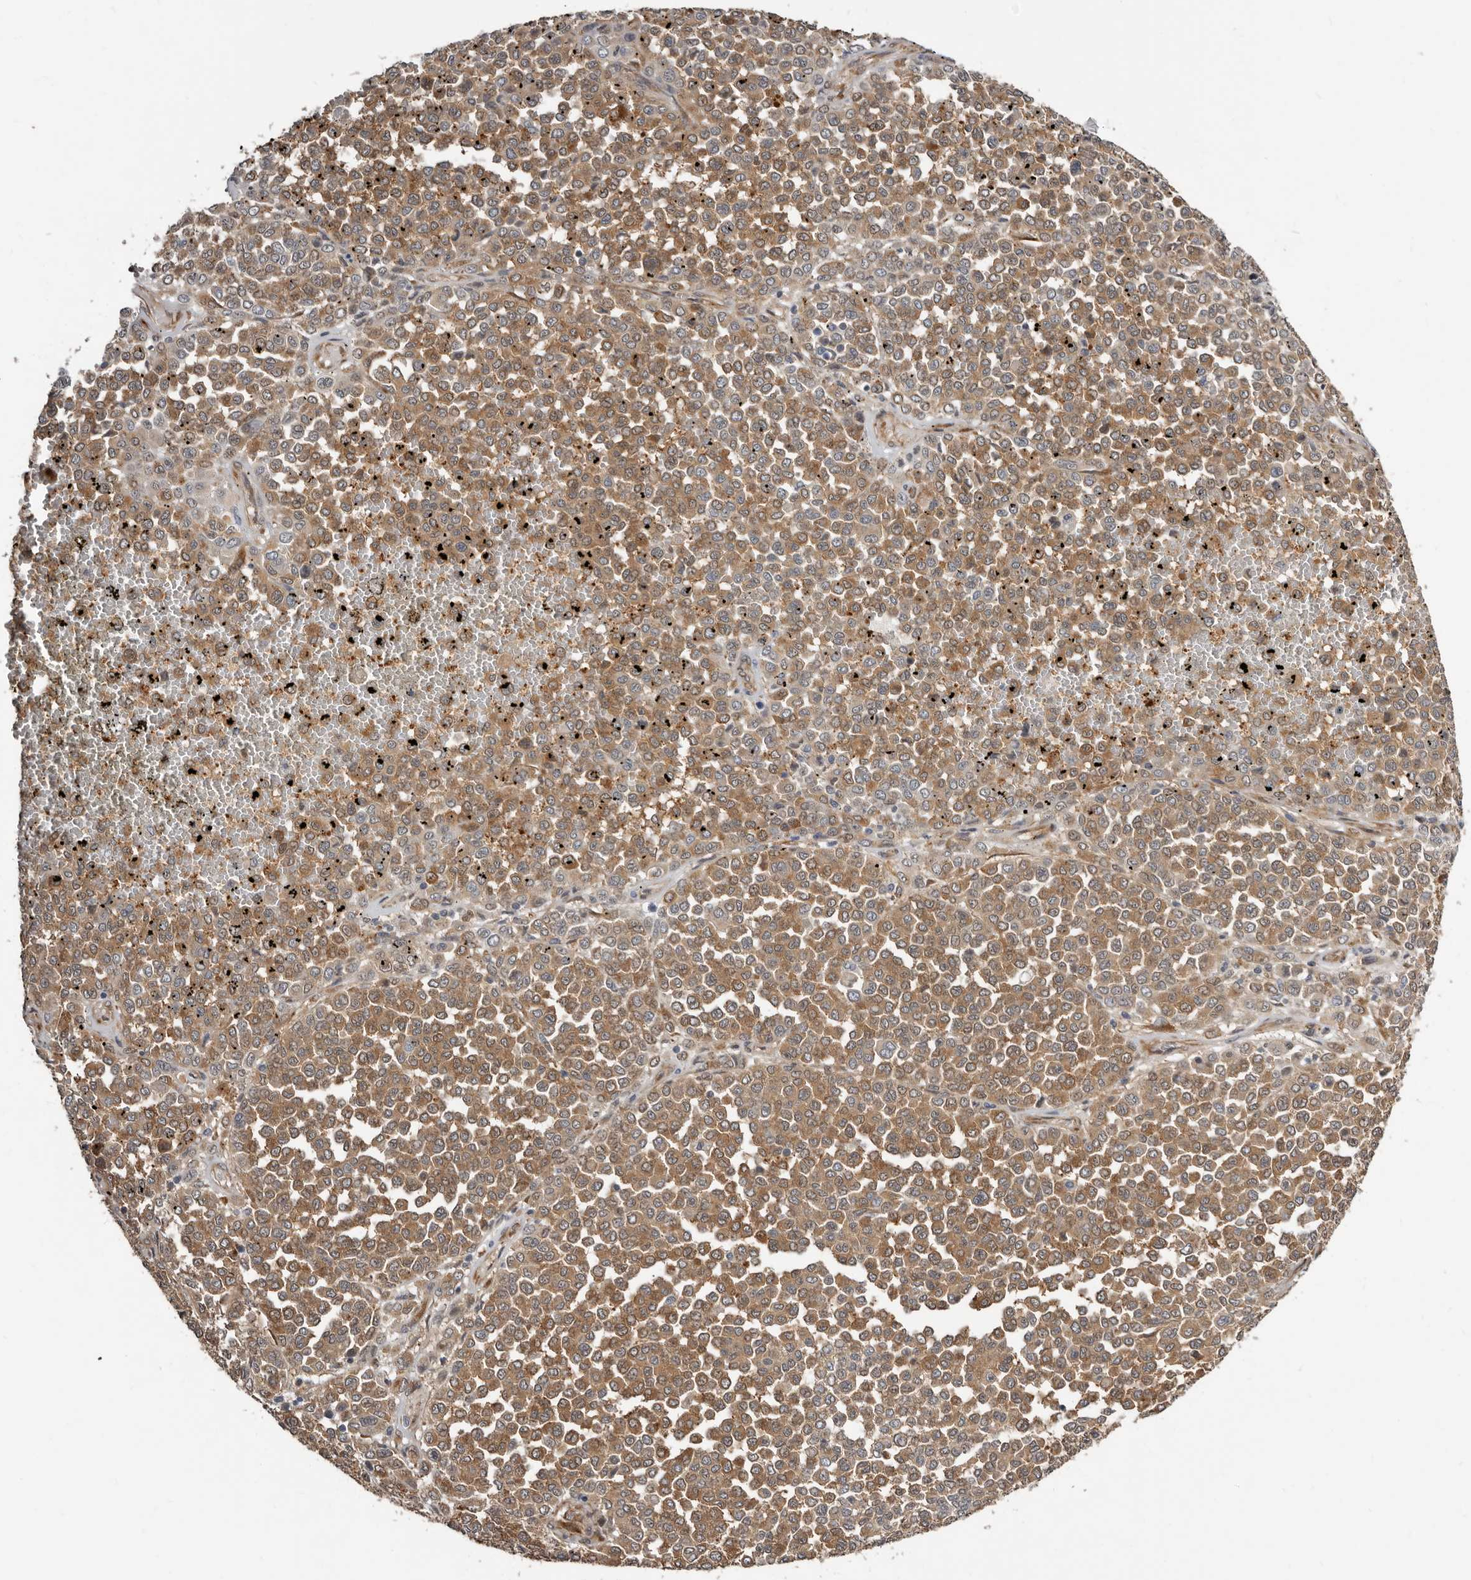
{"staining": {"intensity": "moderate", "quantity": ">75%", "location": "cytoplasmic/membranous"}, "tissue": "melanoma", "cell_type": "Tumor cells", "image_type": "cancer", "snomed": [{"axis": "morphology", "description": "Malignant melanoma, Metastatic site"}, {"axis": "topography", "description": "Pancreas"}], "caption": "Immunohistochemical staining of human melanoma displays medium levels of moderate cytoplasmic/membranous protein positivity in approximately >75% of tumor cells.", "gene": "SBDS", "patient": {"sex": "female", "age": 30}}